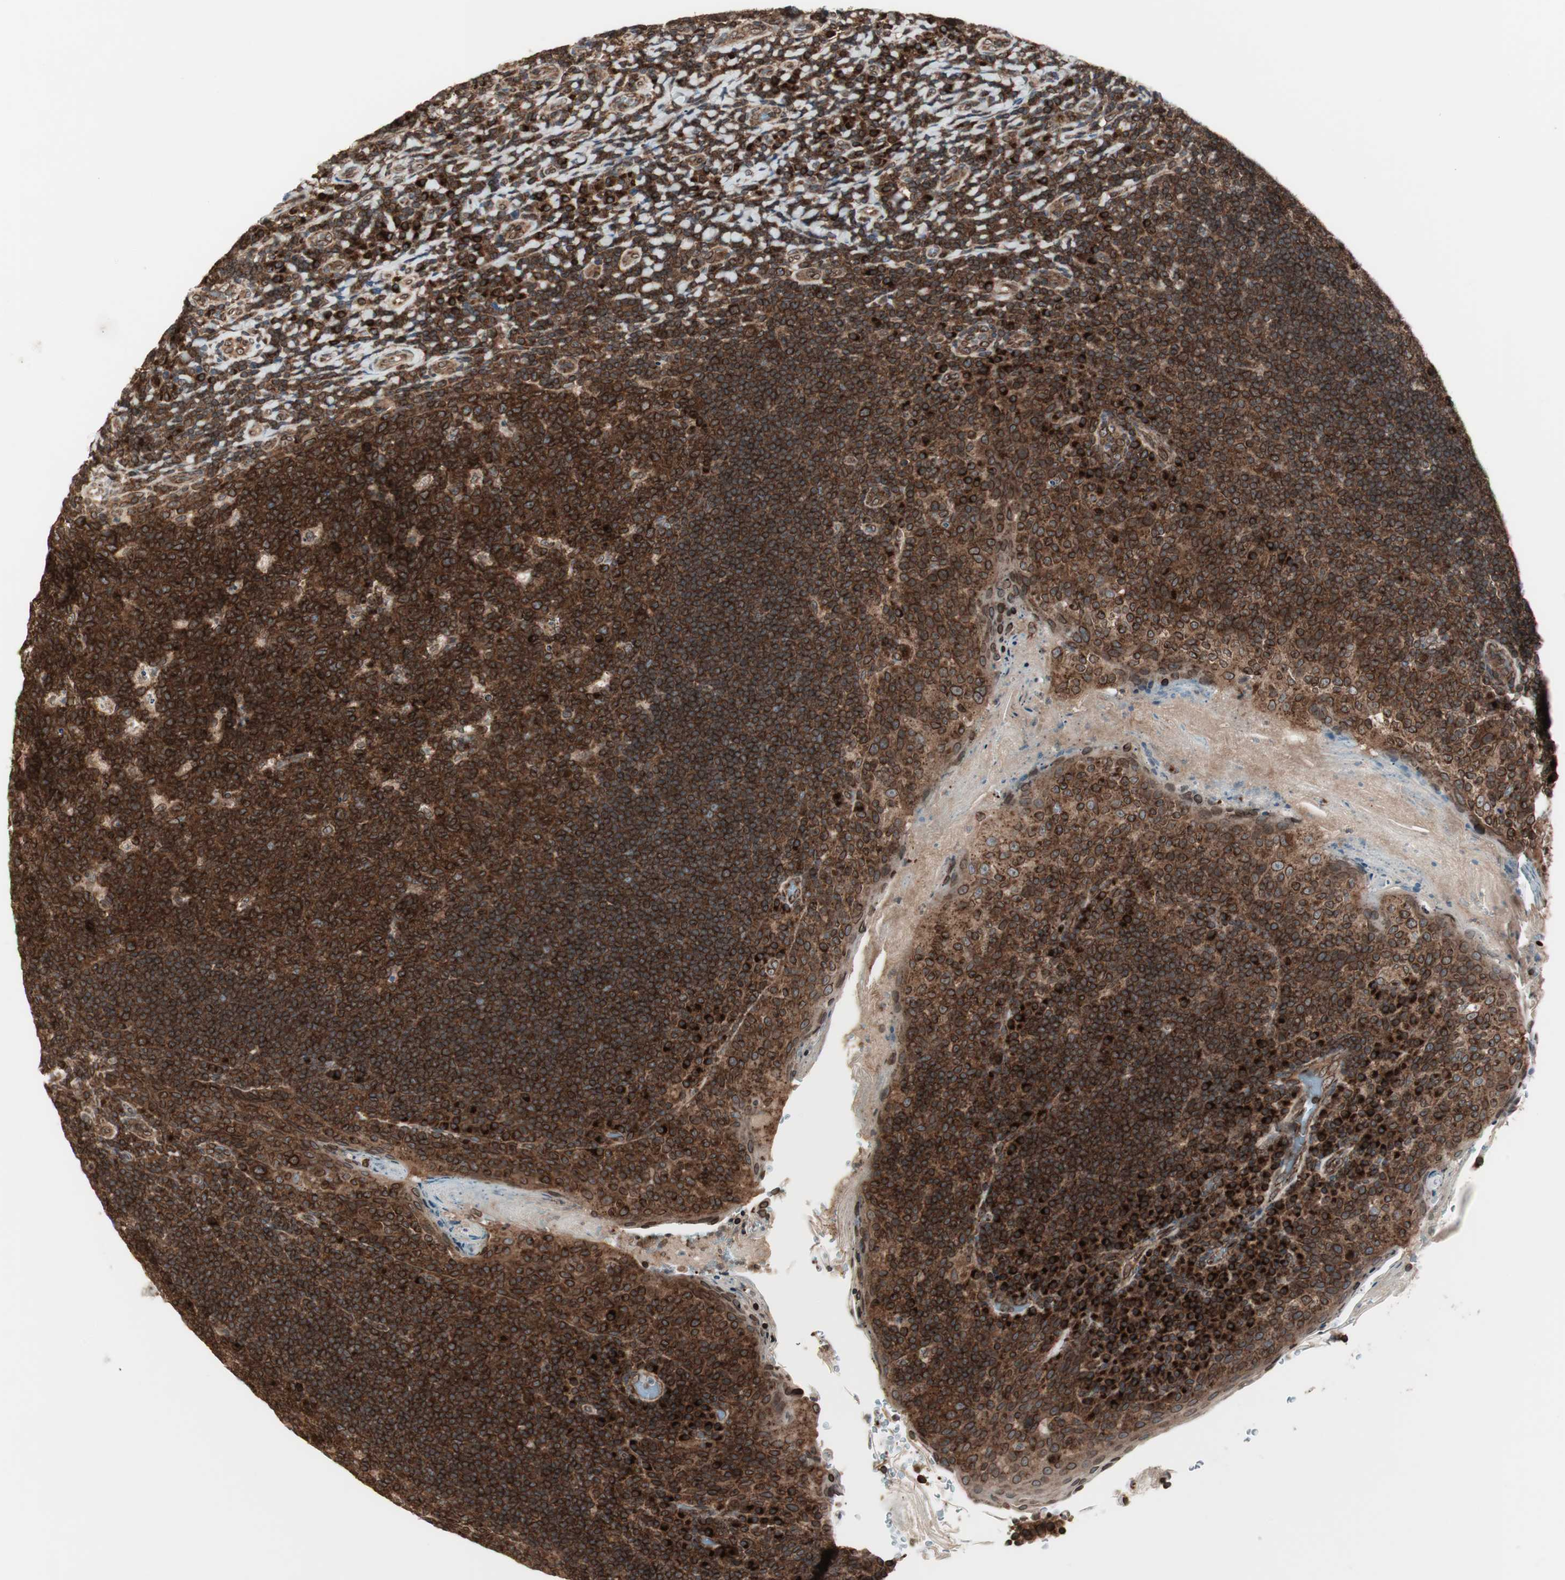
{"staining": {"intensity": "strong", "quantity": ">75%", "location": "cytoplasmic/membranous,nuclear"}, "tissue": "tonsil", "cell_type": "Germinal center cells", "image_type": "normal", "snomed": [{"axis": "morphology", "description": "Normal tissue, NOS"}, {"axis": "topography", "description": "Tonsil"}], "caption": "An IHC micrograph of unremarkable tissue is shown. Protein staining in brown highlights strong cytoplasmic/membranous,nuclear positivity in tonsil within germinal center cells. (DAB (3,3'-diaminobenzidine) IHC with brightfield microscopy, high magnification).", "gene": "NUP62", "patient": {"sex": "male", "age": 17}}